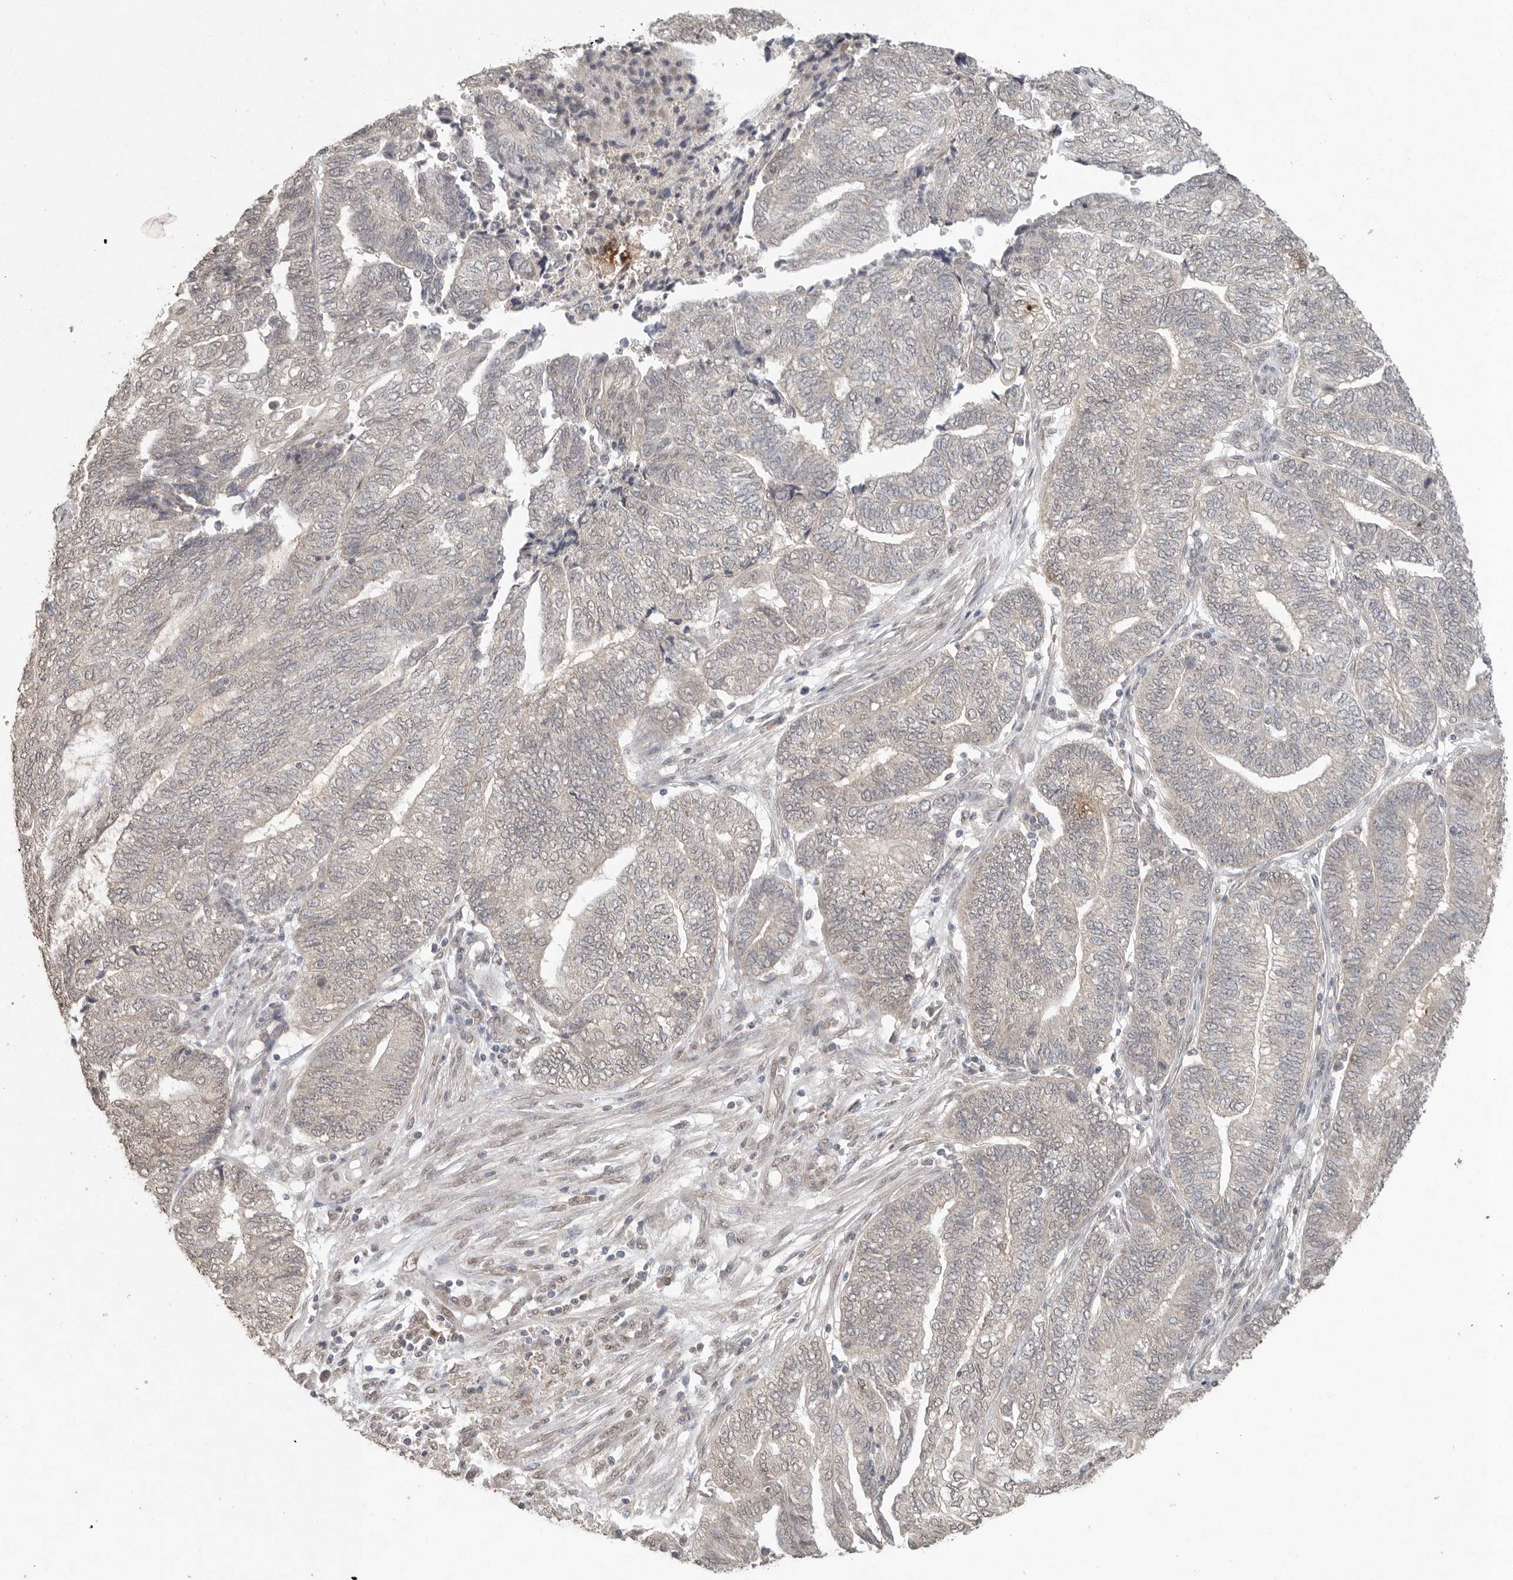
{"staining": {"intensity": "negative", "quantity": "none", "location": "none"}, "tissue": "endometrial cancer", "cell_type": "Tumor cells", "image_type": "cancer", "snomed": [{"axis": "morphology", "description": "Adenocarcinoma, NOS"}, {"axis": "topography", "description": "Uterus"}, {"axis": "topography", "description": "Endometrium"}], "caption": "Immunohistochemistry (IHC) photomicrograph of human endometrial adenocarcinoma stained for a protein (brown), which exhibits no staining in tumor cells. (Brightfield microscopy of DAB immunohistochemistry (IHC) at high magnification).", "gene": "KLK5", "patient": {"sex": "female", "age": 70}}